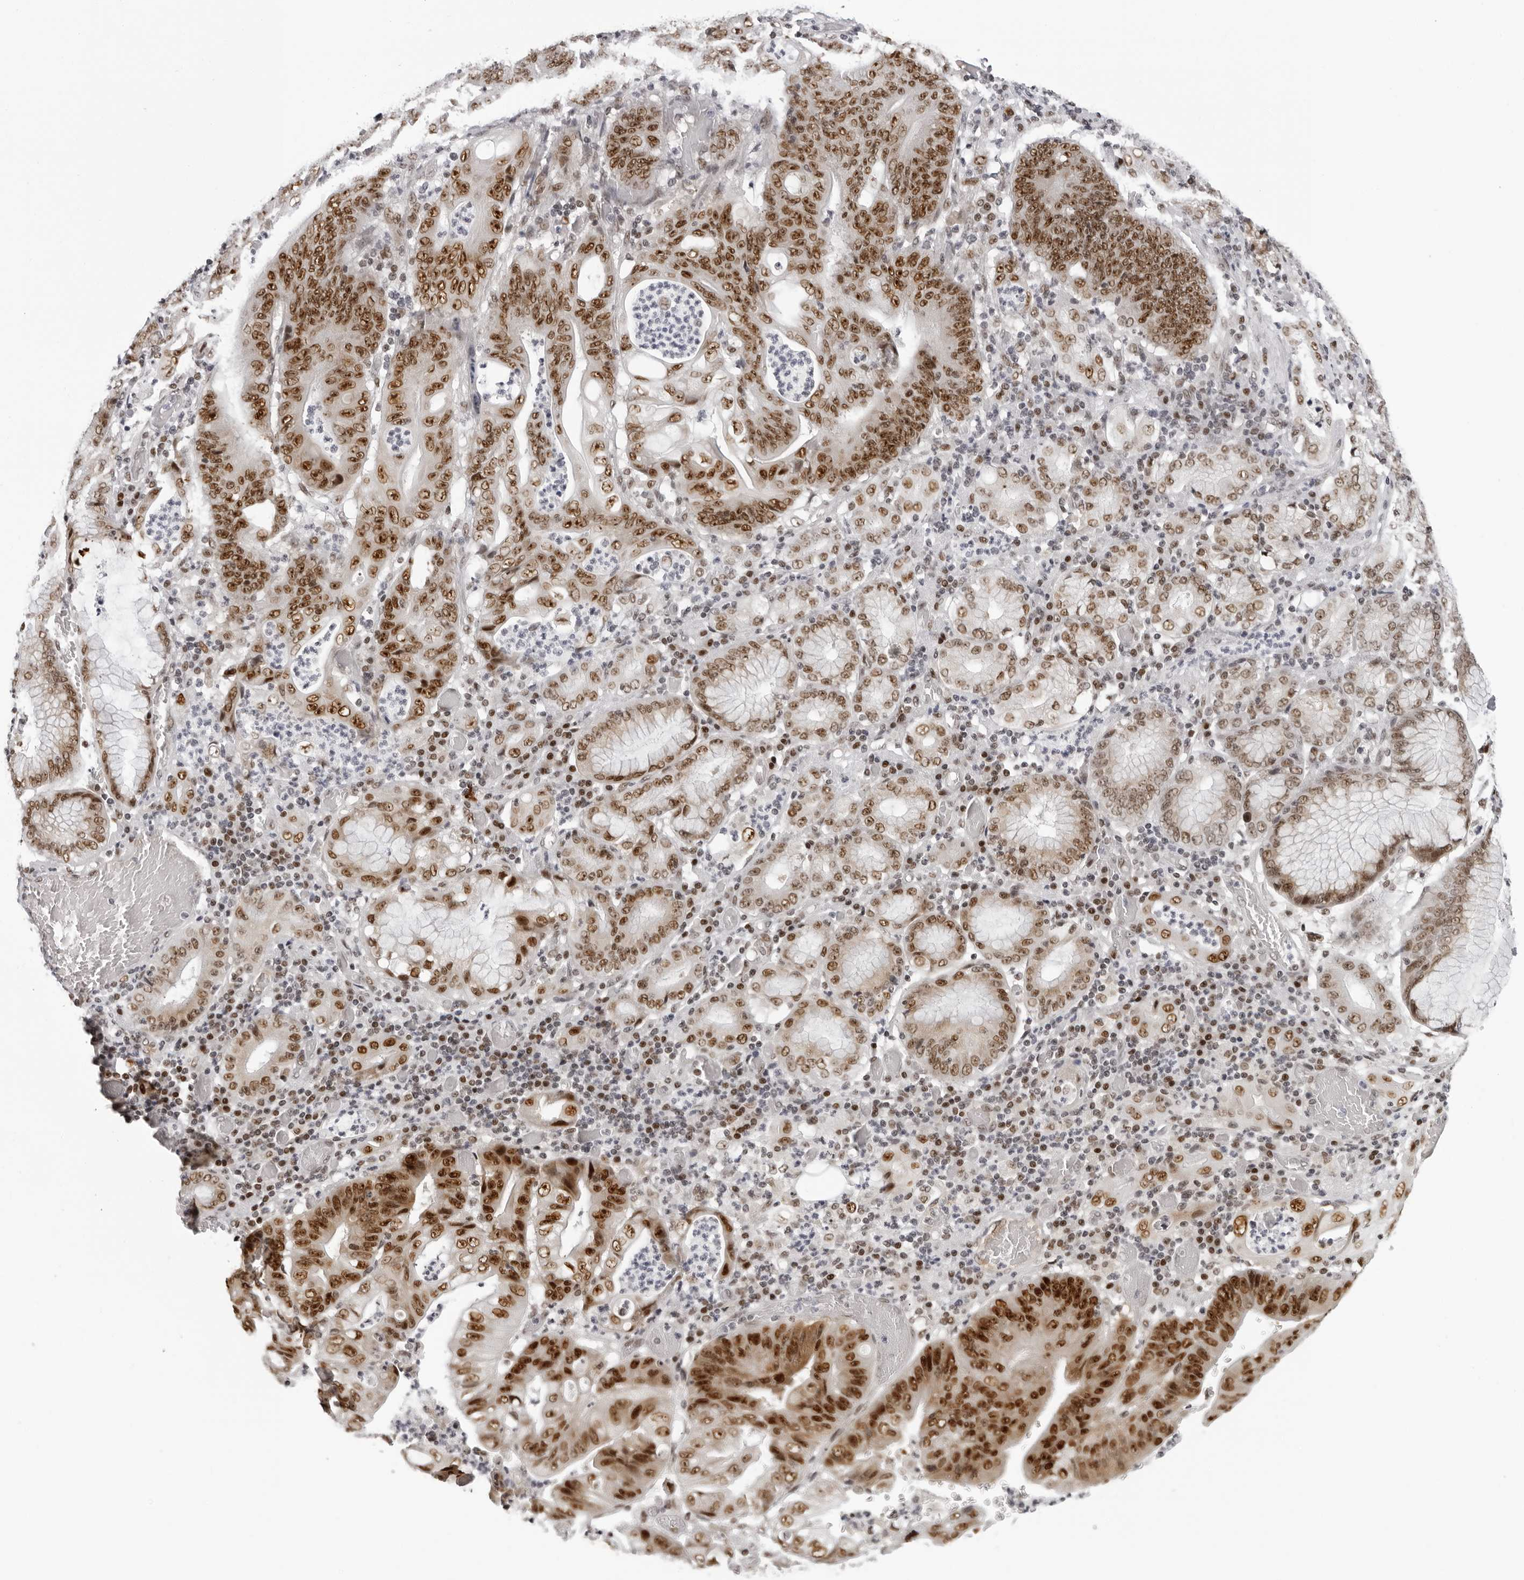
{"staining": {"intensity": "strong", "quantity": ">75%", "location": "nuclear"}, "tissue": "stomach cancer", "cell_type": "Tumor cells", "image_type": "cancer", "snomed": [{"axis": "morphology", "description": "Adenocarcinoma, NOS"}, {"axis": "topography", "description": "Stomach"}], "caption": "Human adenocarcinoma (stomach) stained for a protein (brown) exhibits strong nuclear positive positivity in approximately >75% of tumor cells.", "gene": "HEXIM2", "patient": {"sex": "female", "age": 73}}